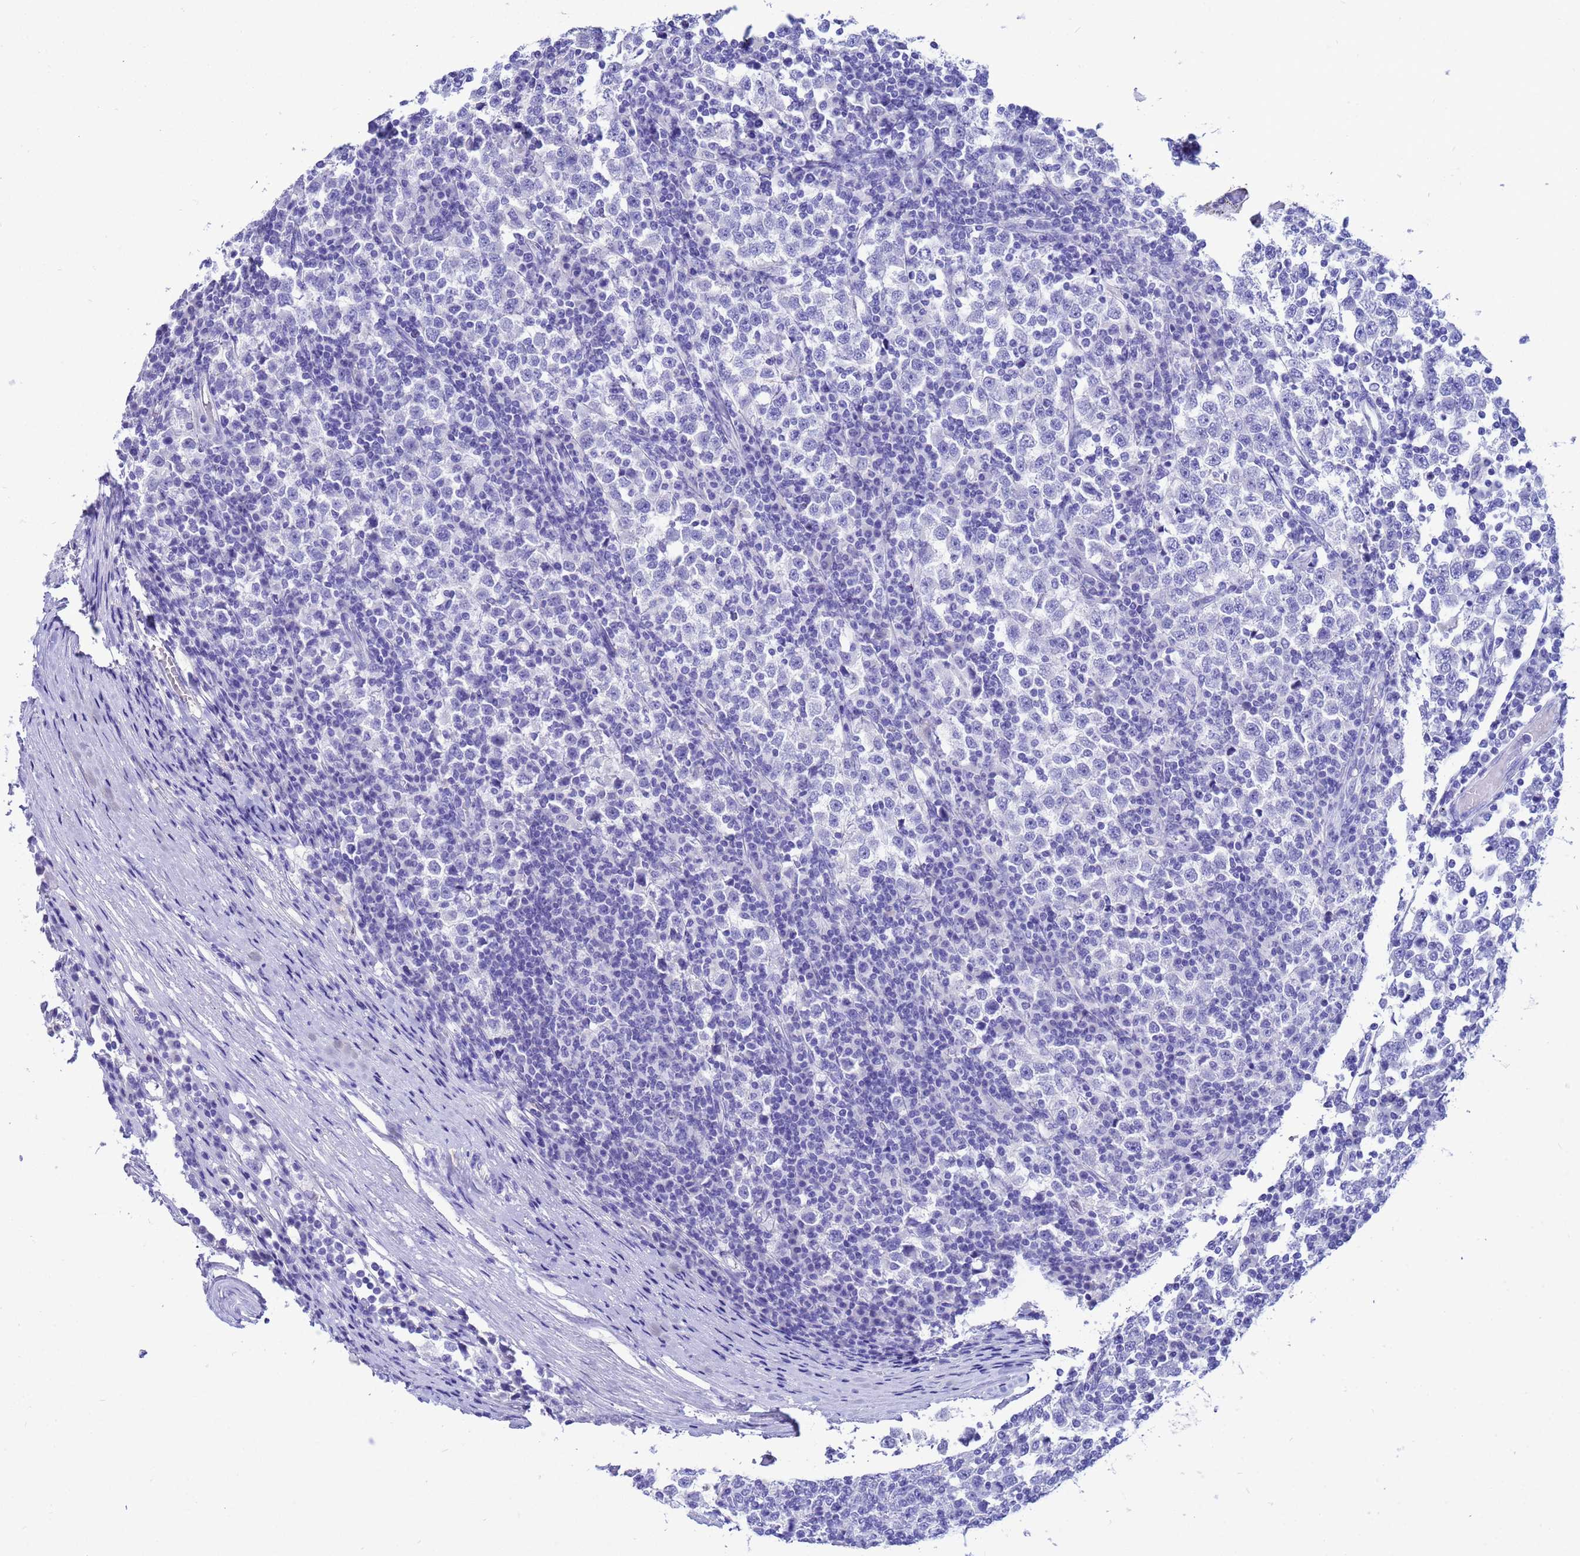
{"staining": {"intensity": "negative", "quantity": "none", "location": "none"}, "tissue": "testis cancer", "cell_type": "Tumor cells", "image_type": "cancer", "snomed": [{"axis": "morphology", "description": "Seminoma, NOS"}, {"axis": "topography", "description": "Testis"}], "caption": "Immunohistochemistry (IHC) image of neoplastic tissue: testis cancer (seminoma) stained with DAB shows no significant protein expression in tumor cells.", "gene": "AKR1C2", "patient": {"sex": "male", "age": 65}}